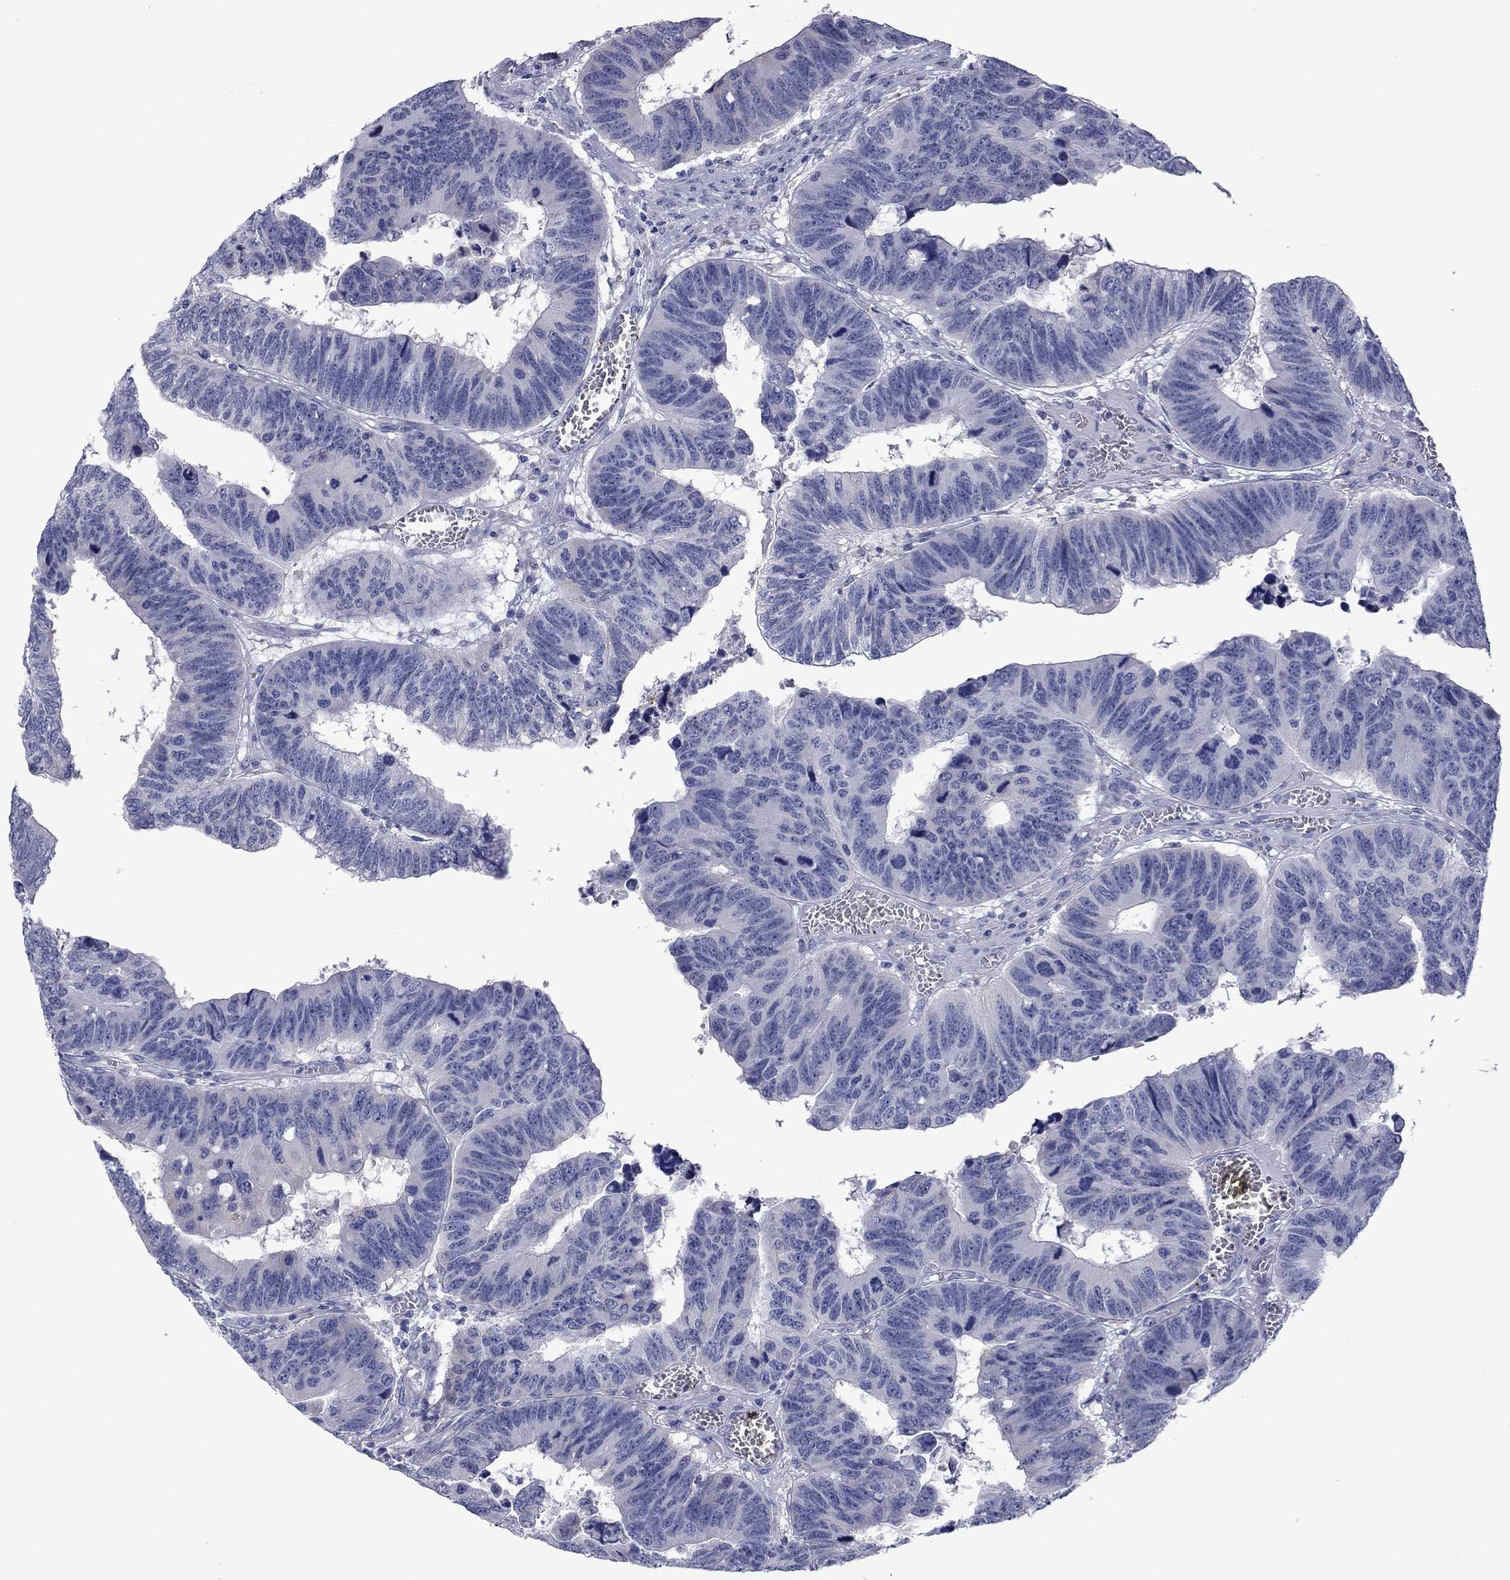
{"staining": {"intensity": "negative", "quantity": "none", "location": "none"}, "tissue": "colorectal cancer", "cell_type": "Tumor cells", "image_type": "cancer", "snomed": [{"axis": "morphology", "description": "Adenocarcinoma, NOS"}, {"axis": "topography", "description": "Appendix"}, {"axis": "topography", "description": "Colon"}, {"axis": "topography", "description": "Cecum"}, {"axis": "topography", "description": "Colon asc"}], "caption": "An immunohistochemistry photomicrograph of adenocarcinoma (colorectal) is shown. There is no staining in tumor cells of adenocarcinoma (colorectal).", "gene": "TMPRSS11A", "patient": {"sex": "female", "age": 85}}